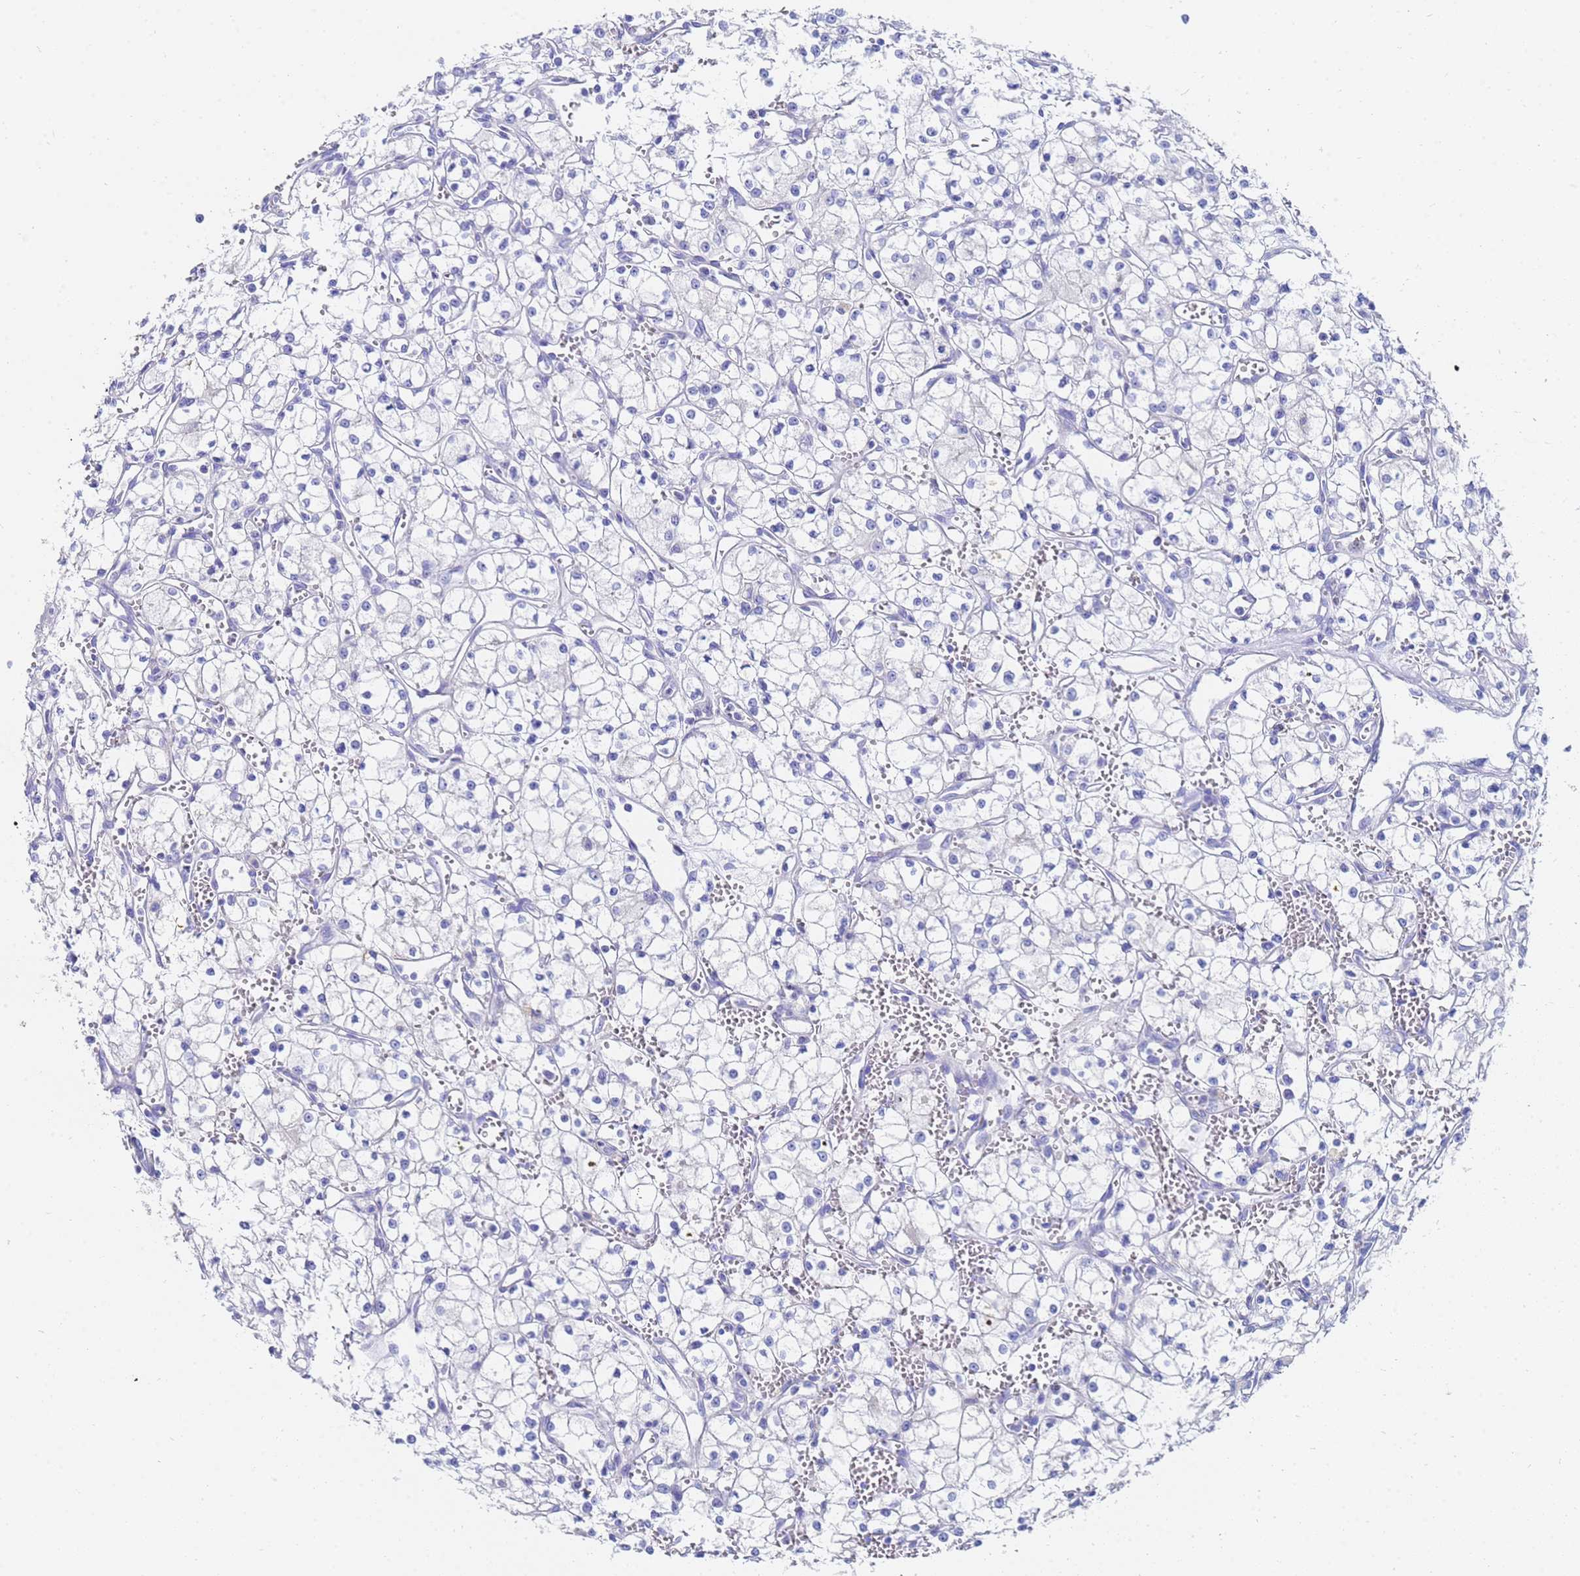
{"staining": {"intensity": "negative", "quantity": "none", "location": "none"}, "tissue": "renal cancer", "cell_type": "Tumor cells", "image_type": "cancer", "snomed": [{"axis": "morphology", "description": "Adenocarcinoma, NOS"}, {"axis": "topography", "description": "Kidney"}], "caption": "DAB (3,3'-diaminobenzidine) immunohistochemical staining of human renal cancer exhibits no significant positivity in tumor cells.", "gene": "C2orf72", "patient": {"sex": "male", "age": 59}}